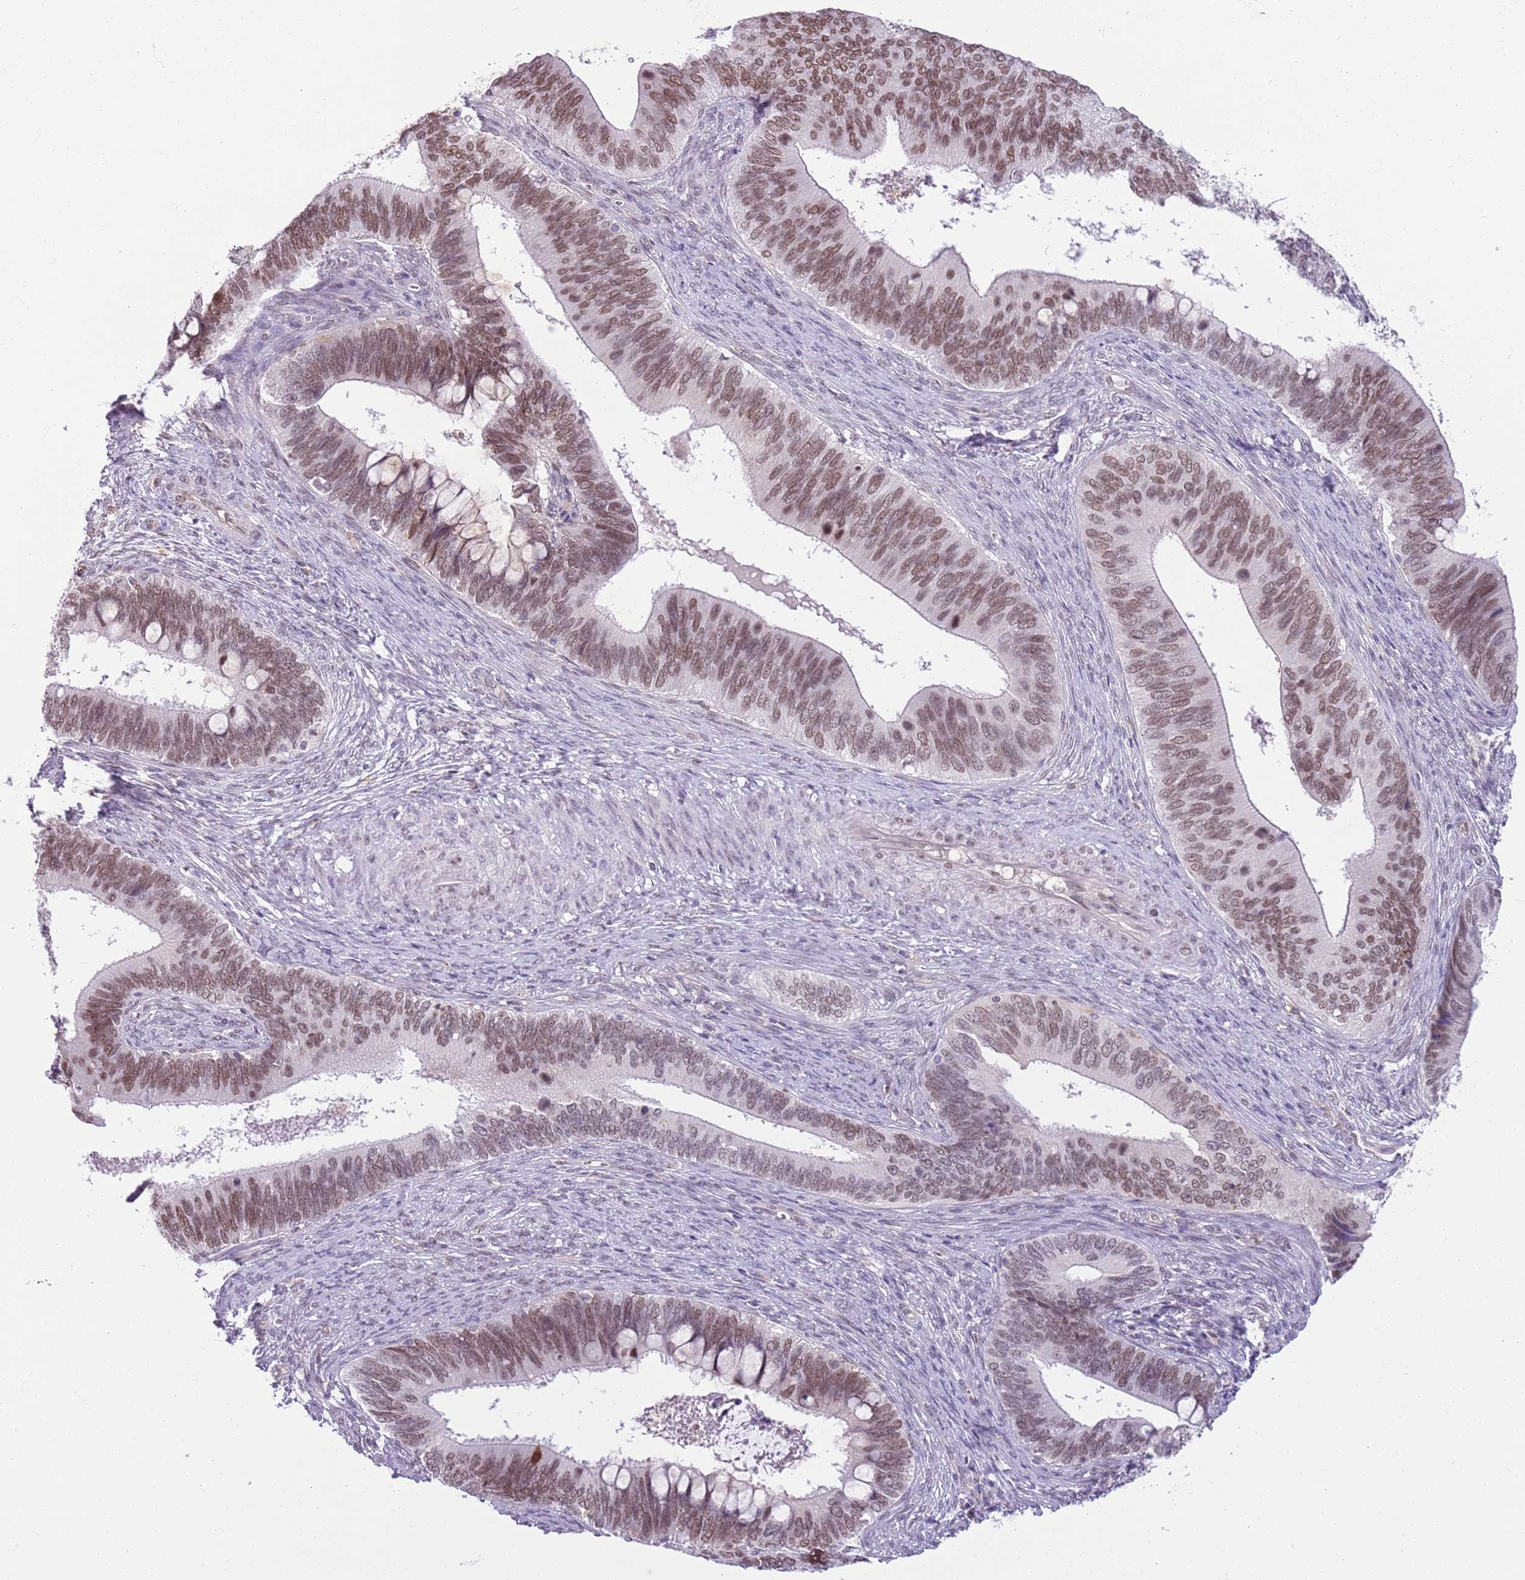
{"staining": {"intensity": "moderate", "quantity": ">75%", "location": "nuclear"}, "tissue": "cervical cancer", "cell_type": "Tumor cells", "image_type": "cancer", "snomed": [{"axis": "morphology", "description": "Adenocarcinoma, NOS"}, {"axis": "topography", "description": "Cervix"}], "caption": "Protein analysis of cervical cancer (adenocarcinoma) tissue displays moderate nuclear expression in approximately >75% of tumor cells.", "gene": "DHX32", "patient": {"sex": "female", "age": 42}}